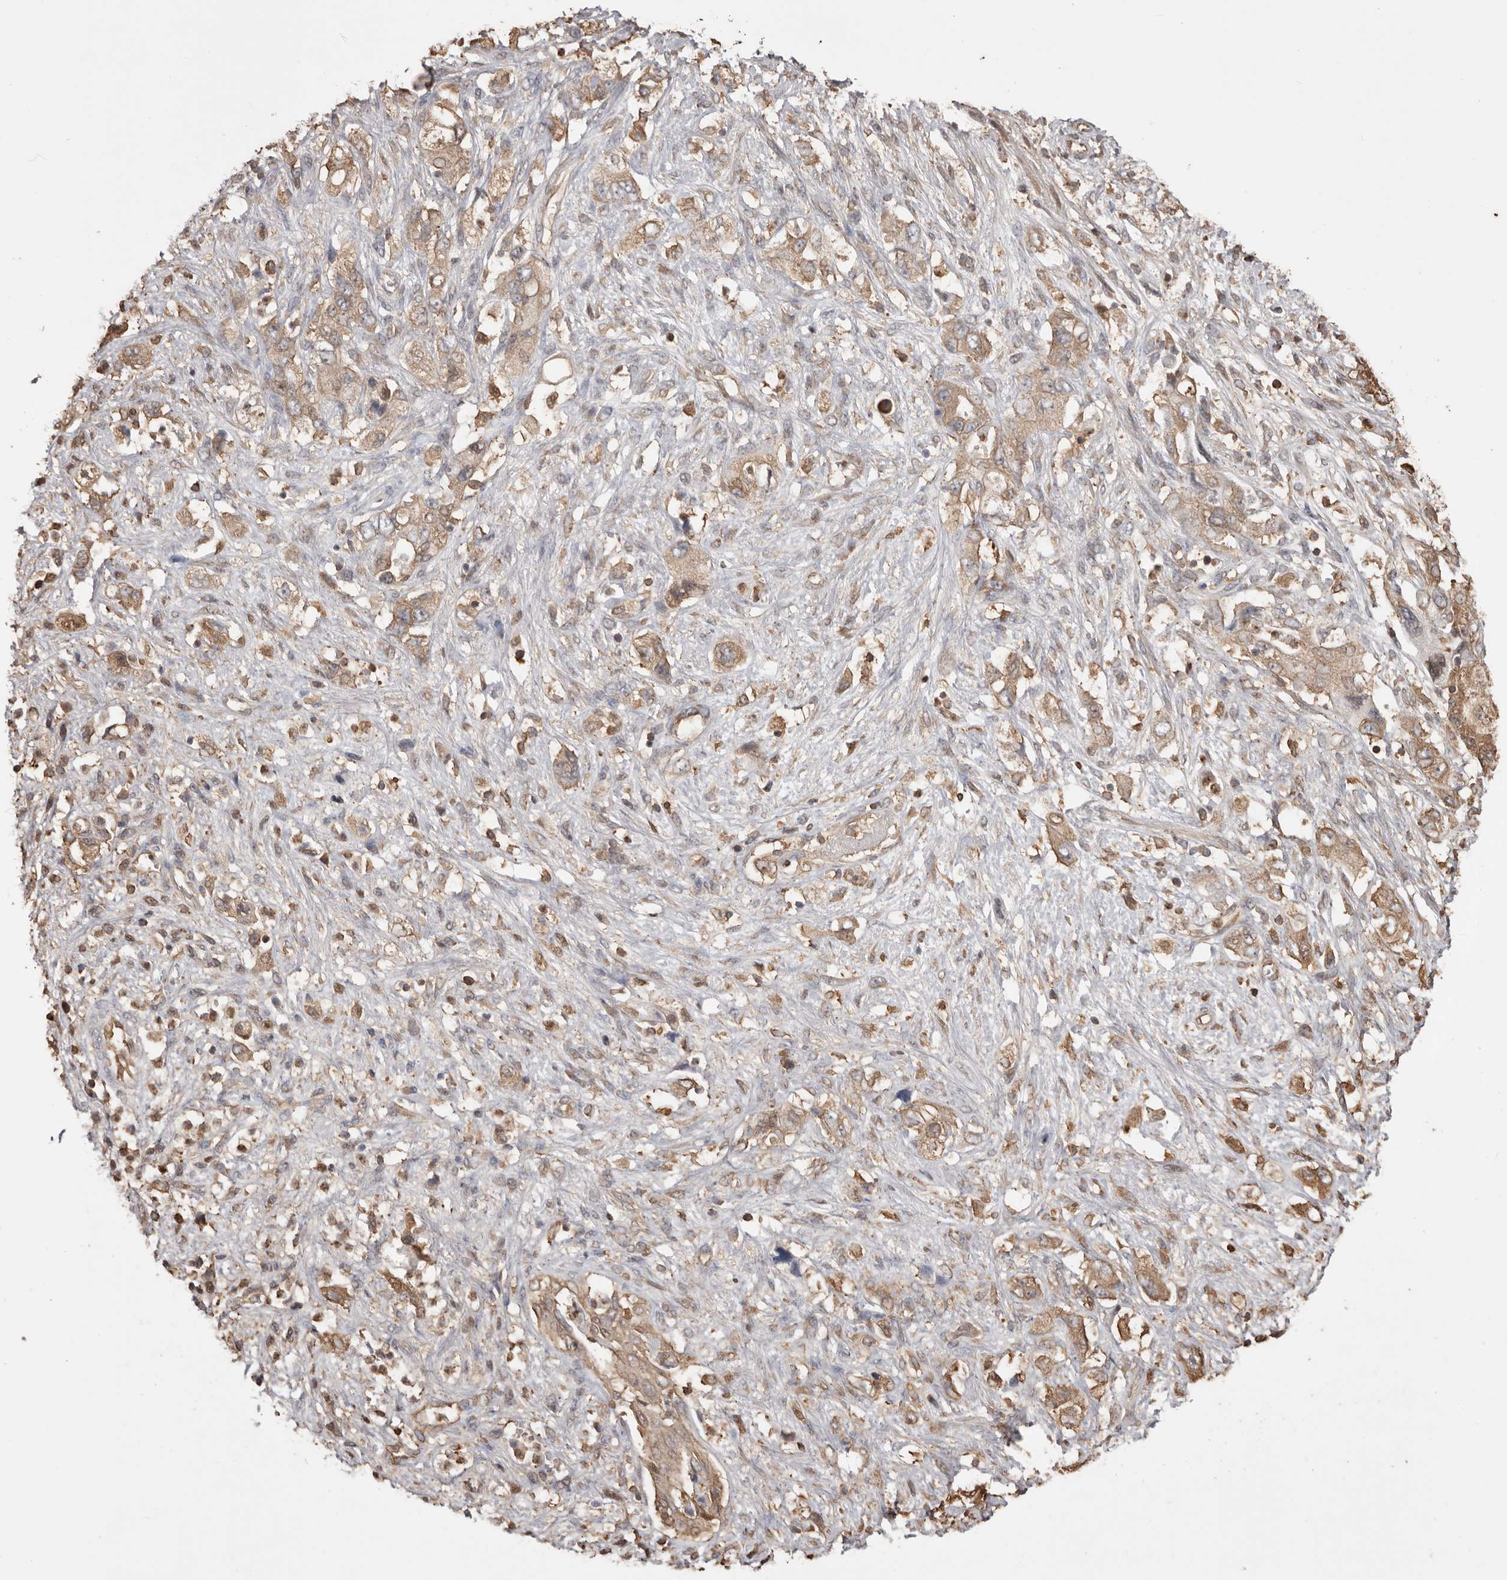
{"staining": {"intensity": "weak", "quantity": ">75%", "location": "cytoplasmic/membranous"}, "tissue": "pancreatic cancer", "cell_type": "Tumor cells", "image_type": "cancer", "snomed": [{"axis": "morphology", "description": "Adenocarcinoma, NOS"}, {"axis": "topography", "description": "Pancreas"}], "caption": "Protein expression analysis of human pancreatic cancer reveals weak cytoplasmic/membranous staining in approximately >75% of tumor cells. Nuclei are stained in blue.", "gene": "PKM", "patient": {"sex": "female", "age": 73}}